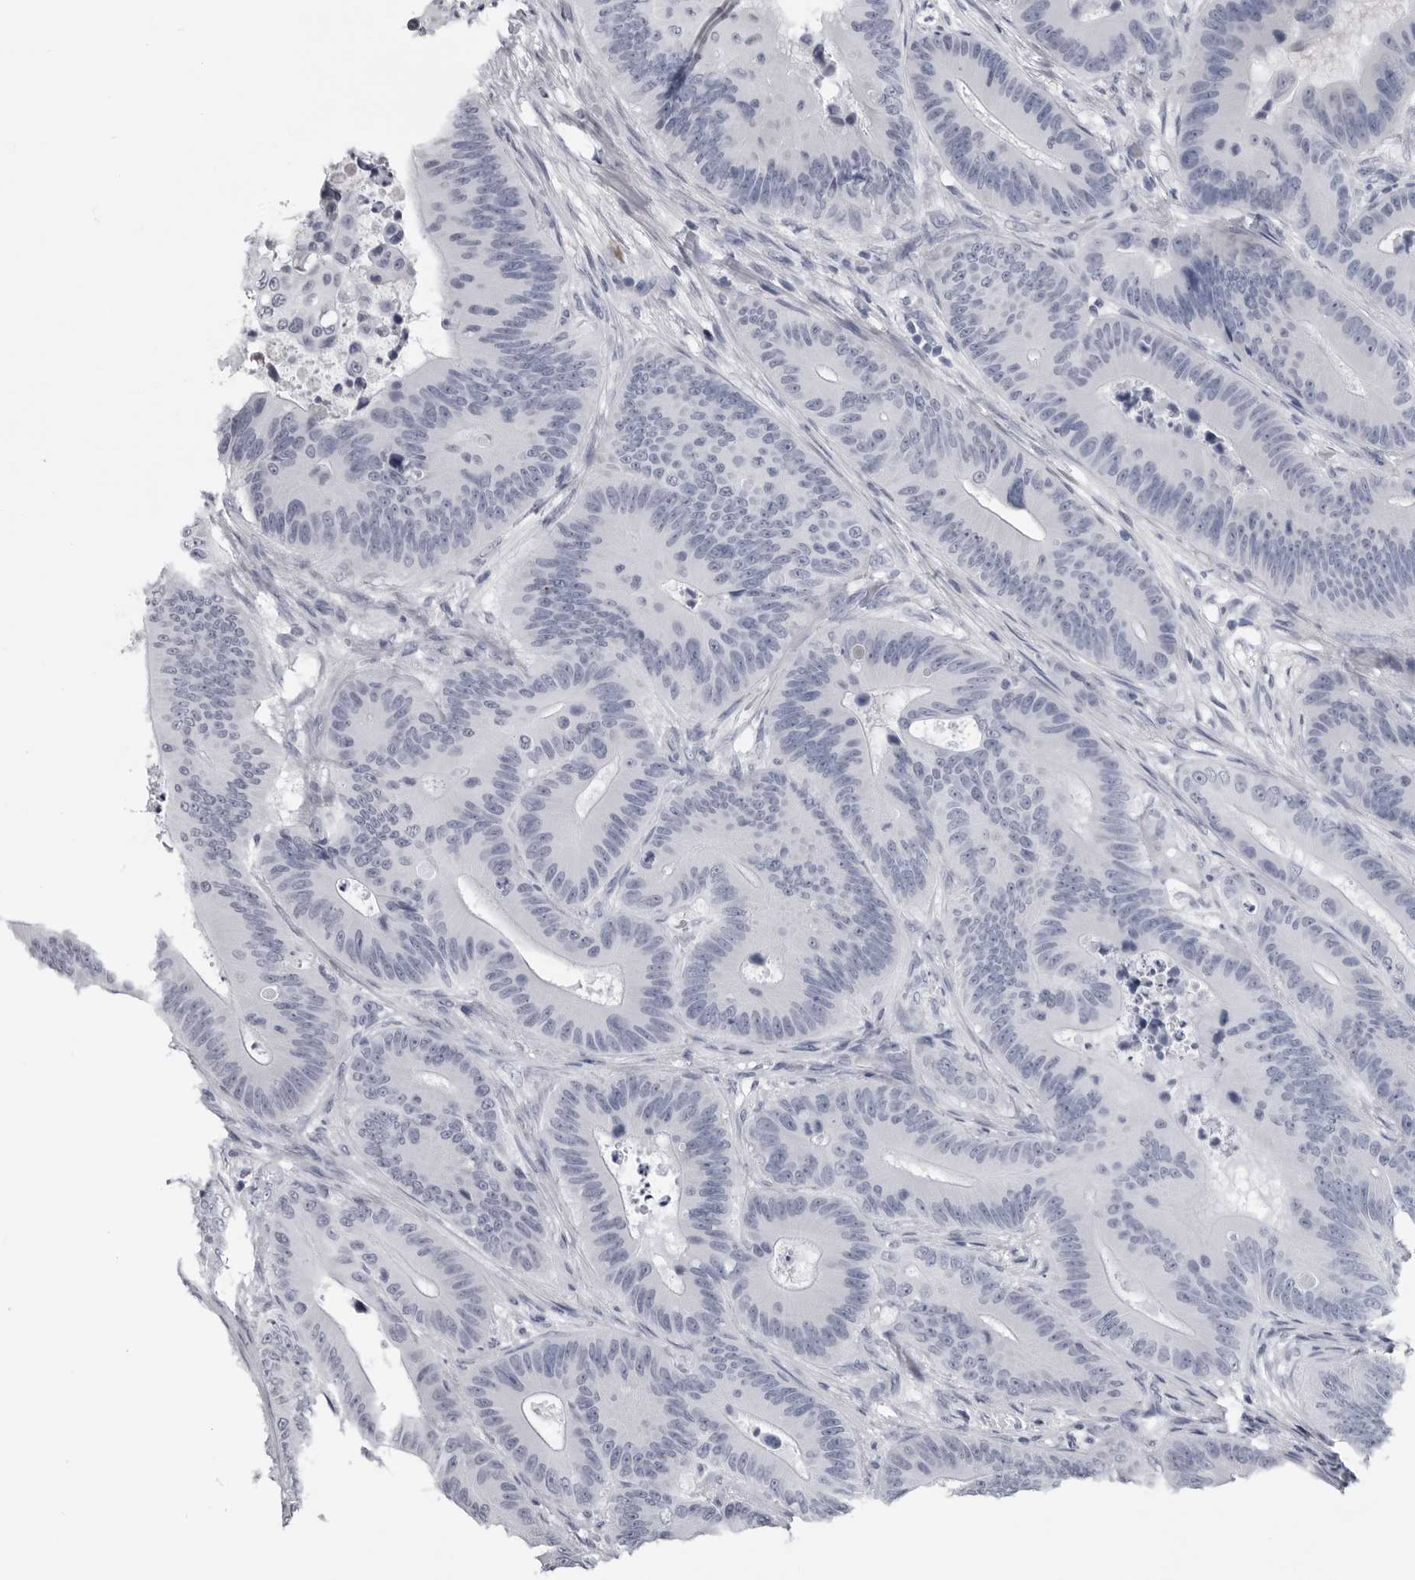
{"staining": {"intensity": "negative", "quantity": "none", "location": "none"}, "tissue": "colorectal cancer", "cell_type": "Tumor cells", "image_type": "cancer", "snomed": [{"axis": "morphology", "description": "Adenocarcinoma, NOS"}, {"axis": "topography", "description": "Colon"}], "caption": "Immunohistochemistry micrograph of neoplastic tissue: human colorectal cancer stained with DAB (3,3'-diaminobenzidine) reveals no significant protein expression in tumor cells.", "gene": "AMPD1", "patient": {"sex": "male", "age": 83}}